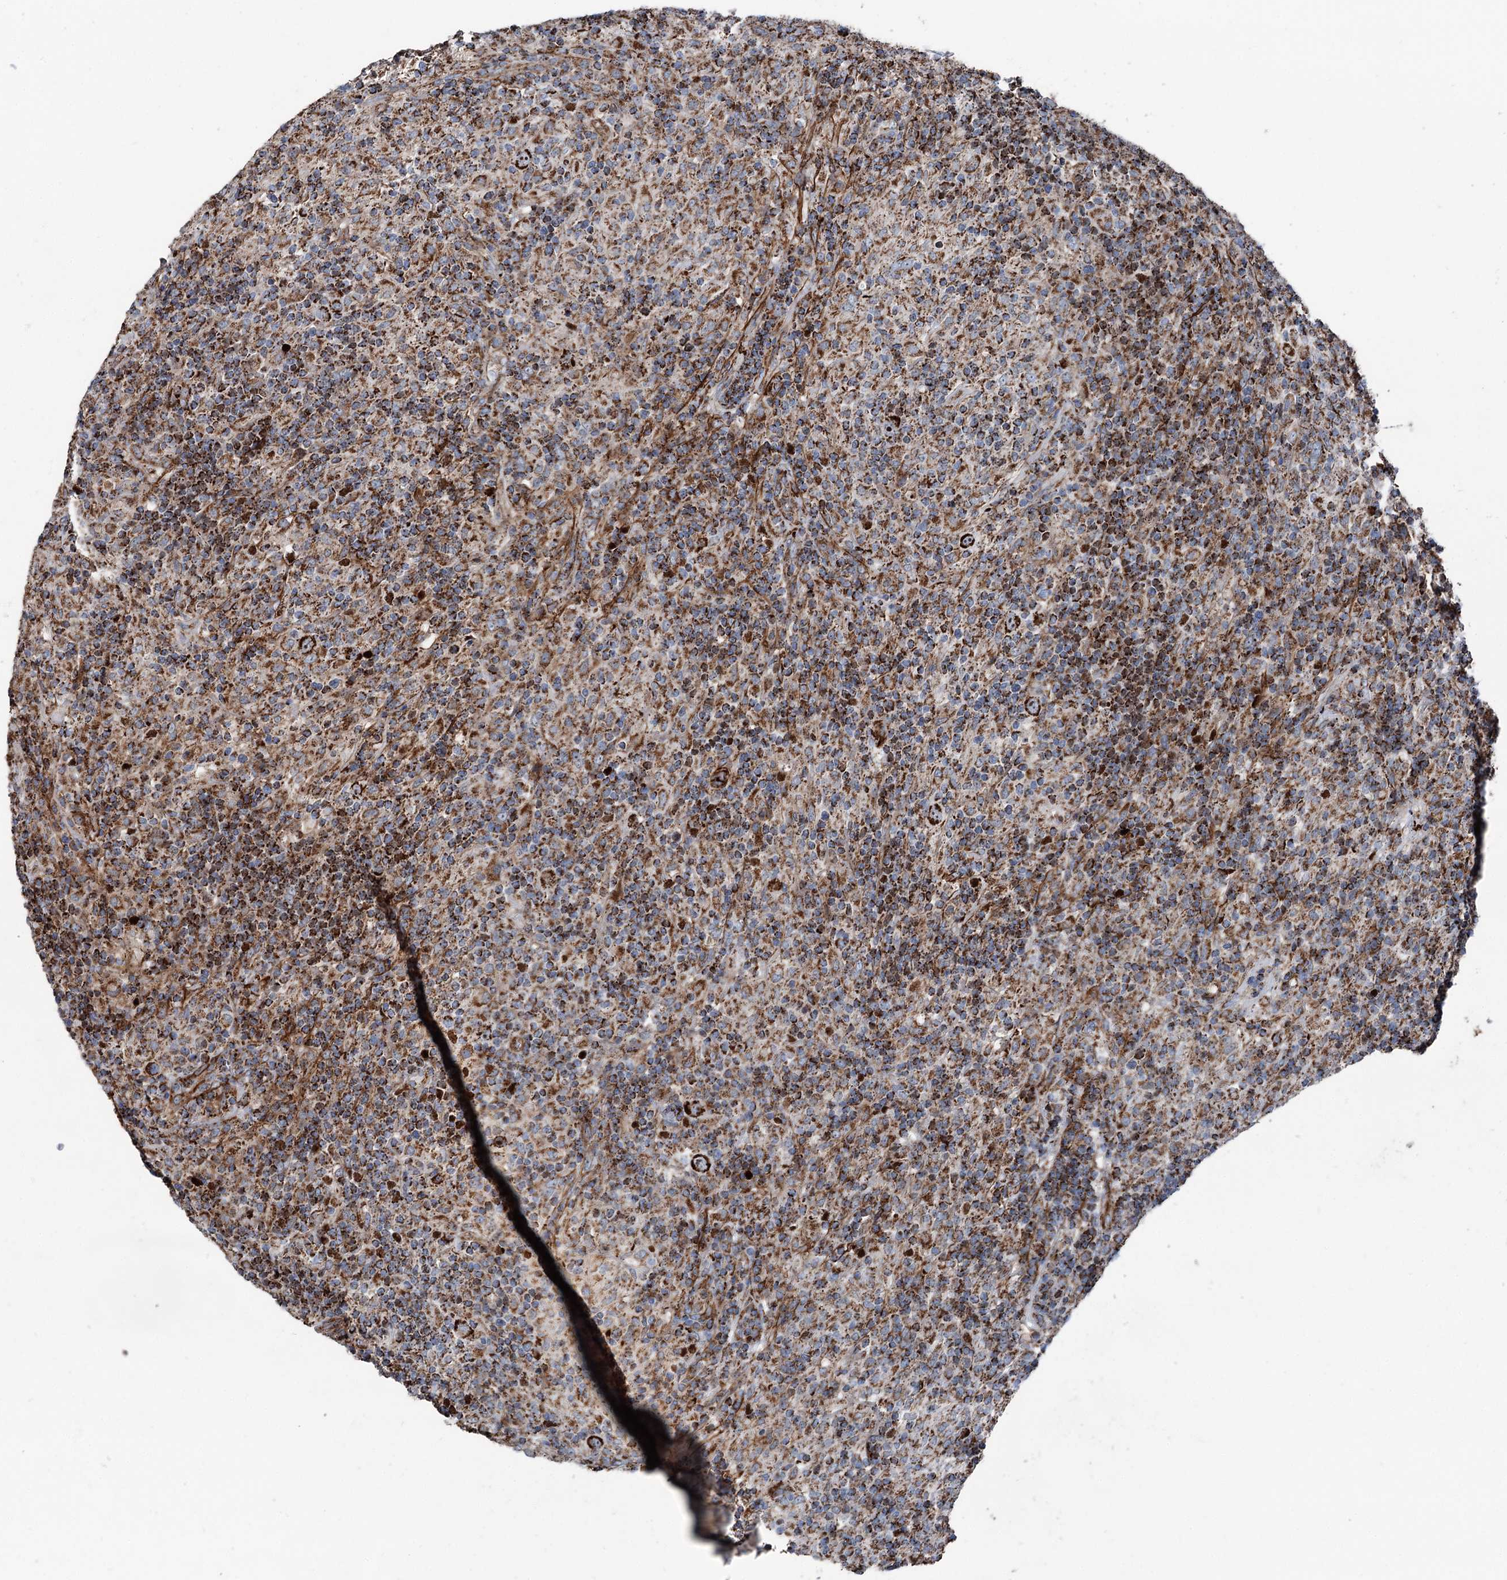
{"staining": {"intensity": "strong", "quantity": ">75%", "location": "cytoplasmic/membranous"}, "tissue": "lymphoma", "cell_type": "Tumor cells", "image_type": "cancer", "snomed": [{"axis": "morphology", "description": "Hodgkin's disease, NOS"}, {"axis": "topography", "description": "Lymph node"}], "caption": "High-power microscopy captured an IHC histopathology image of lymphoma, revealing strong cytoplasmic/membranous expression in about >75% of tumor cells.", "gene": "DDIAS", "patient": {"sex": "male", "age": 70}}